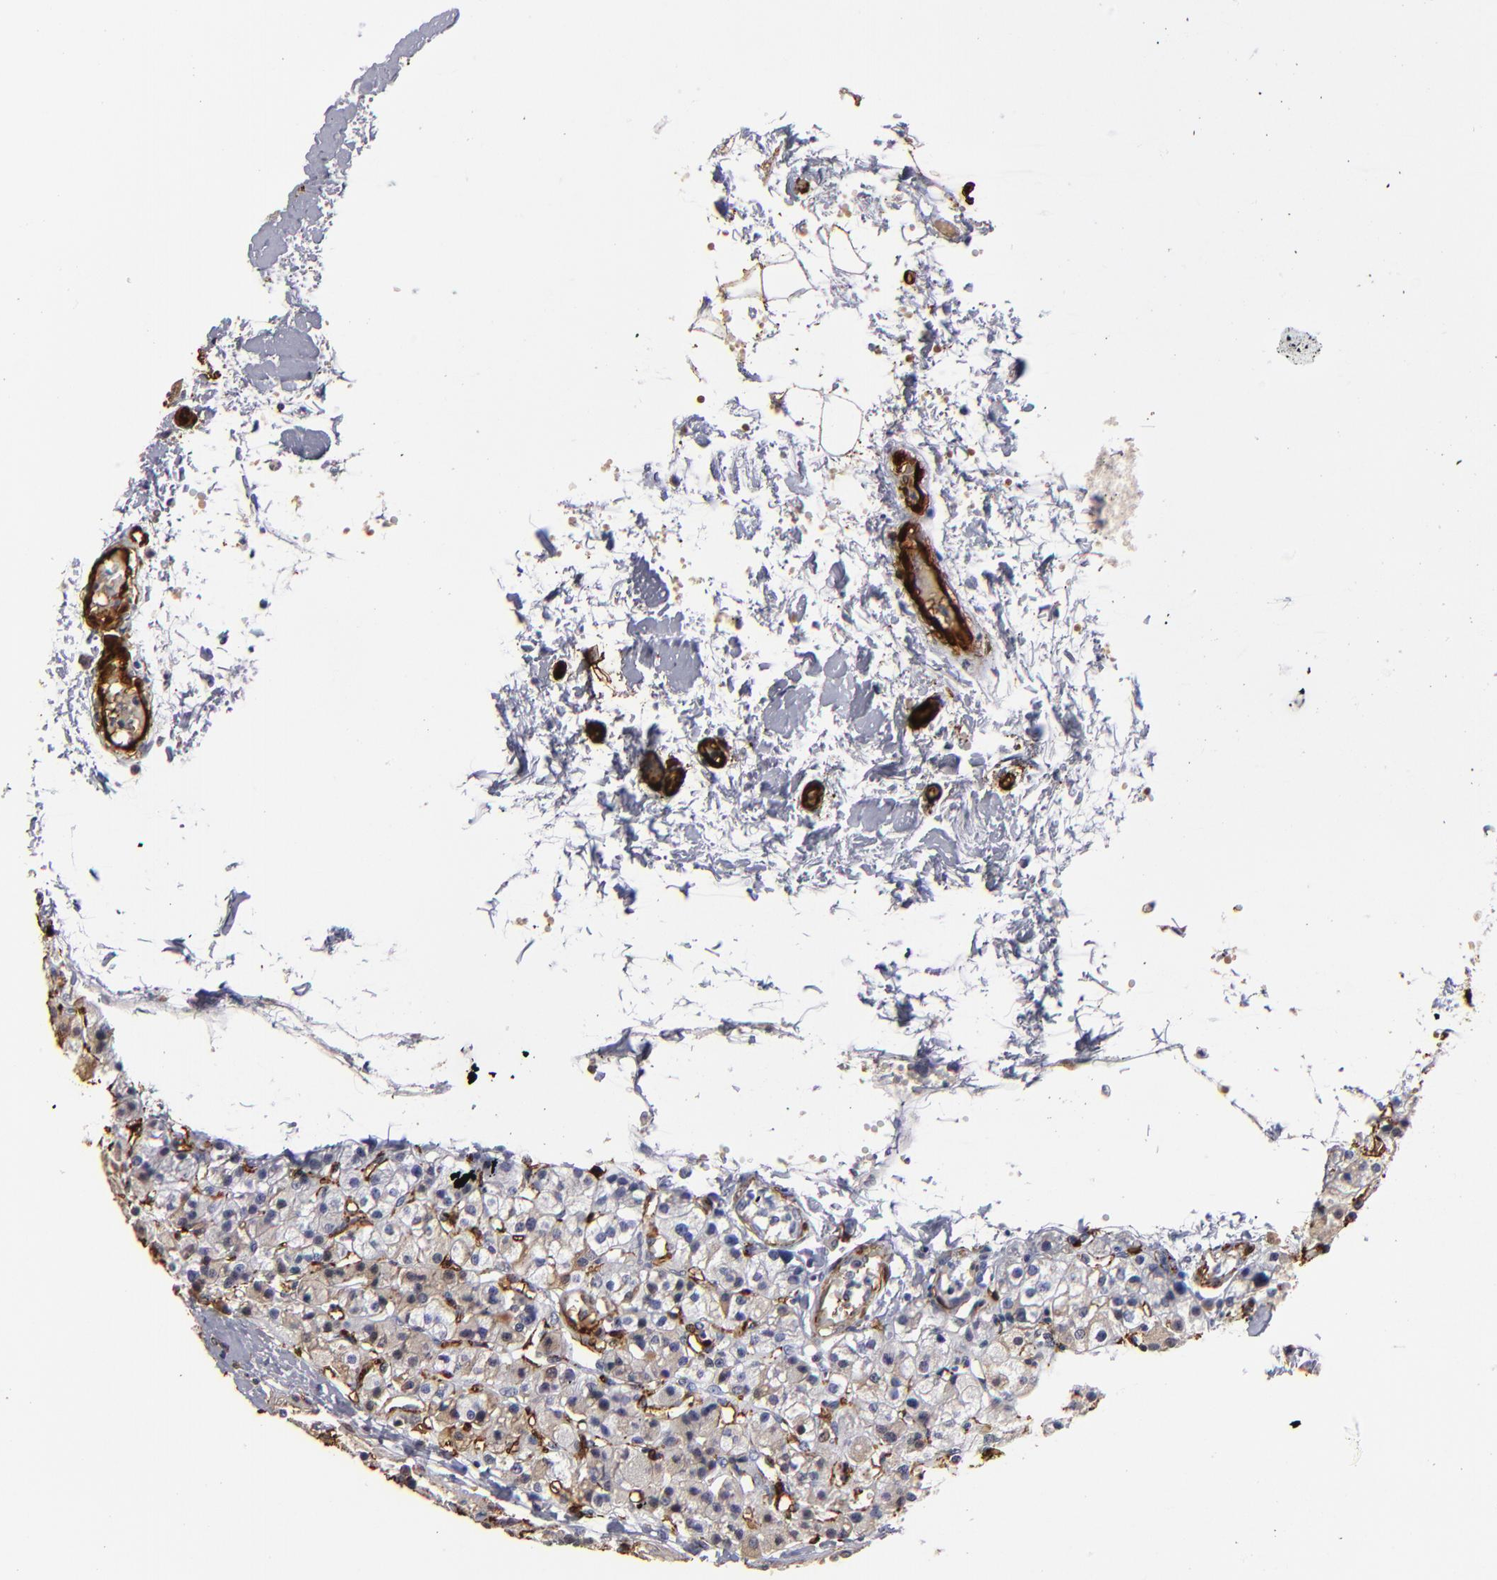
{"staining": {"intensity": "strong", "quantity": ">75%", "location": "cytoplasmic/membranous,nuclear"}, "tissue": "parathyroid gland", "cell_type": "Glandular cells", "image_type": "normal", "snomed": [{"axis": "morphology", "description": "Normal tissue, NOS"}, {"axis": "topography", "description": "Parathyroid gland"}], "caption": "About >75% of glandular cells in normal parathyroid gland reveal strong cytoplasmic/membranous,nuclear protein staining as visualized by brown immunohistochemical staining.", "gene": "FABP4", "patient": {"sex": "female", "age": 58}}